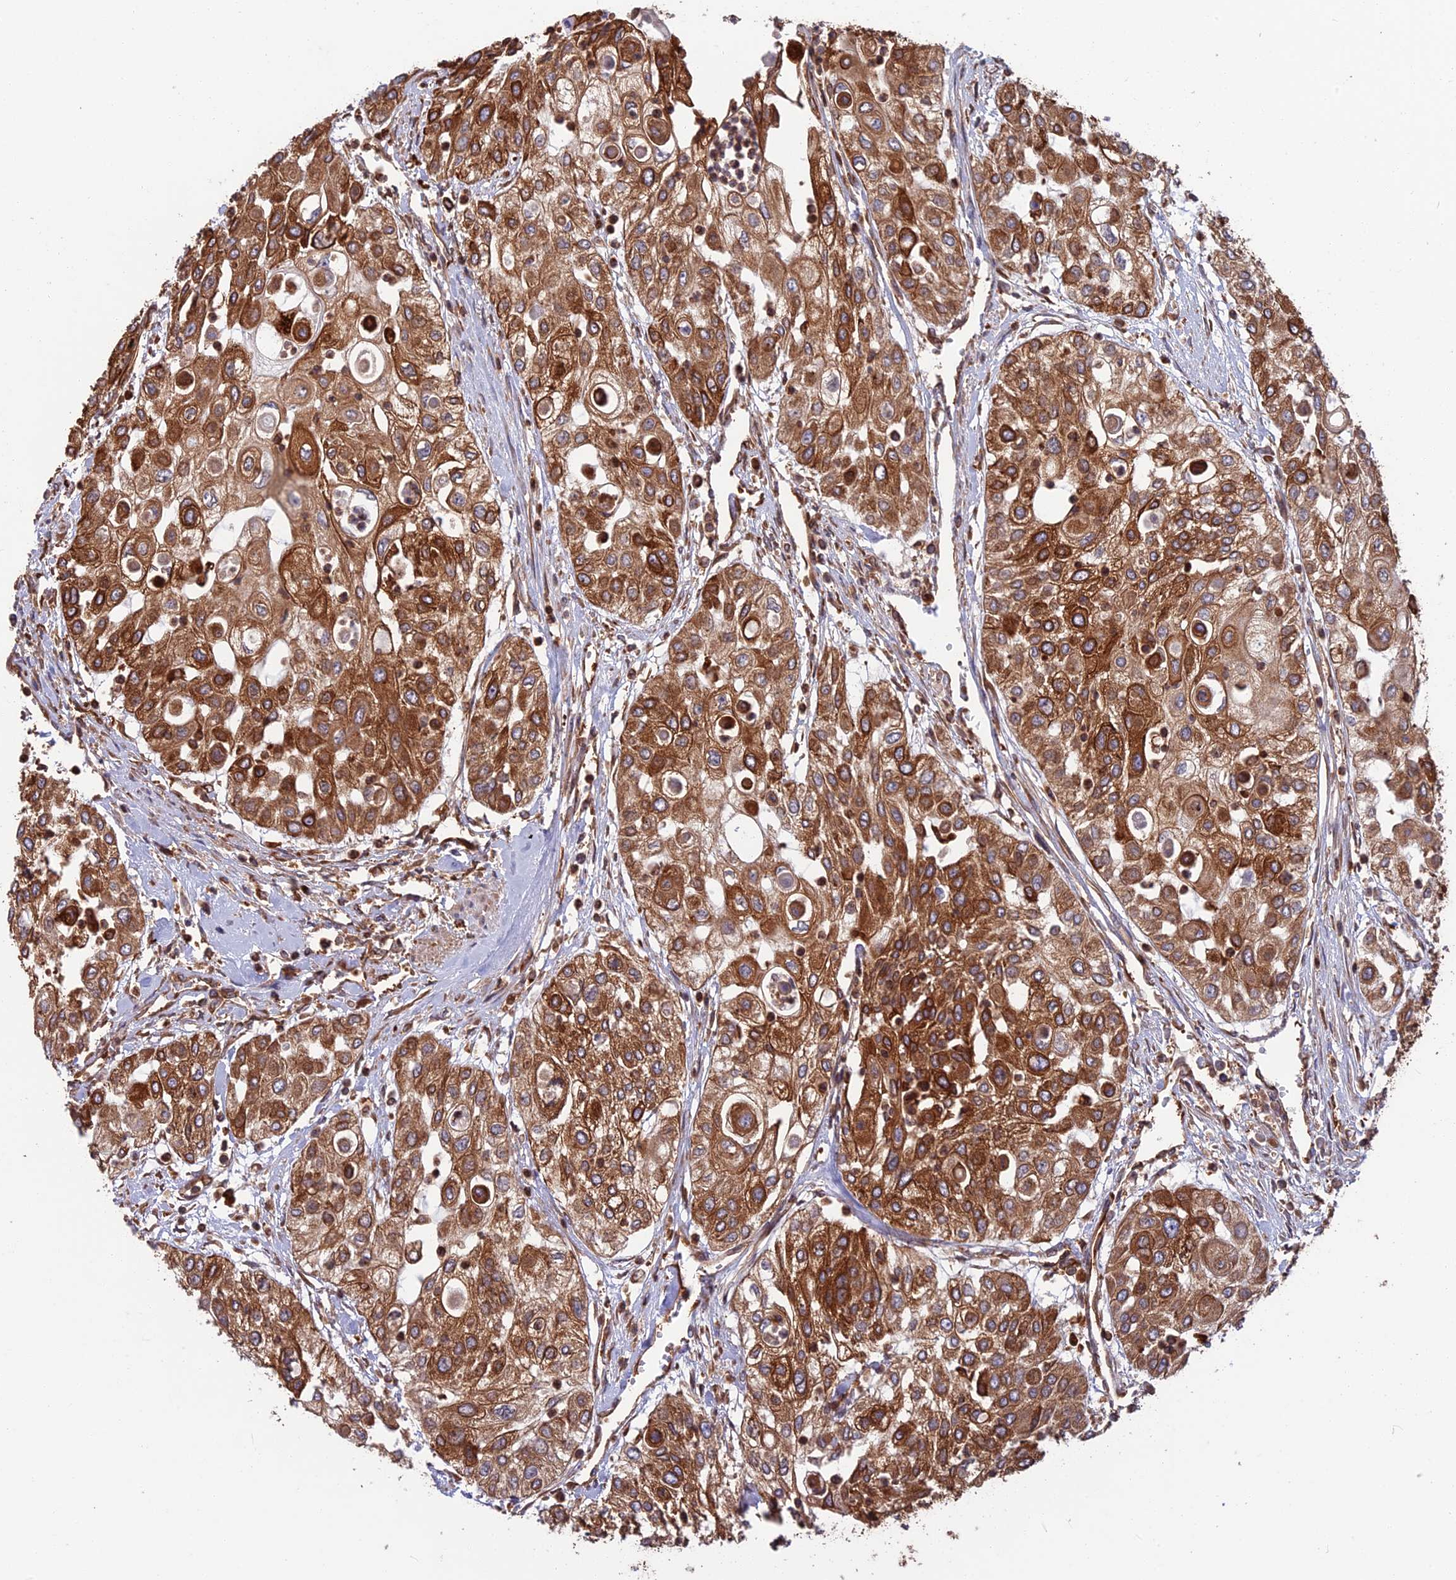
{"staining": {"intensity": "strong", "quantity": ">75%", "location": "cytoplasmic/membranous"}, "tissue": "urothelial cancer", "cell_type": "Tumor cells", "image_type": "cancer", "snomed": [{"axis": "morphology", "description": "Urothelial carcinoma, High grade"}, {"axis": "topography", "description": "Urinary bladder"}], "caption": "This image demonstrates urothelial cancer stained with IHC to label a protein in brown. The cytoplasmic/membranous of tumor cells show strong positivity for the protein. Nuclei are counter-stained blue.", "gene": "WDR1", "patient": {"sex": "female", "age": 79}}